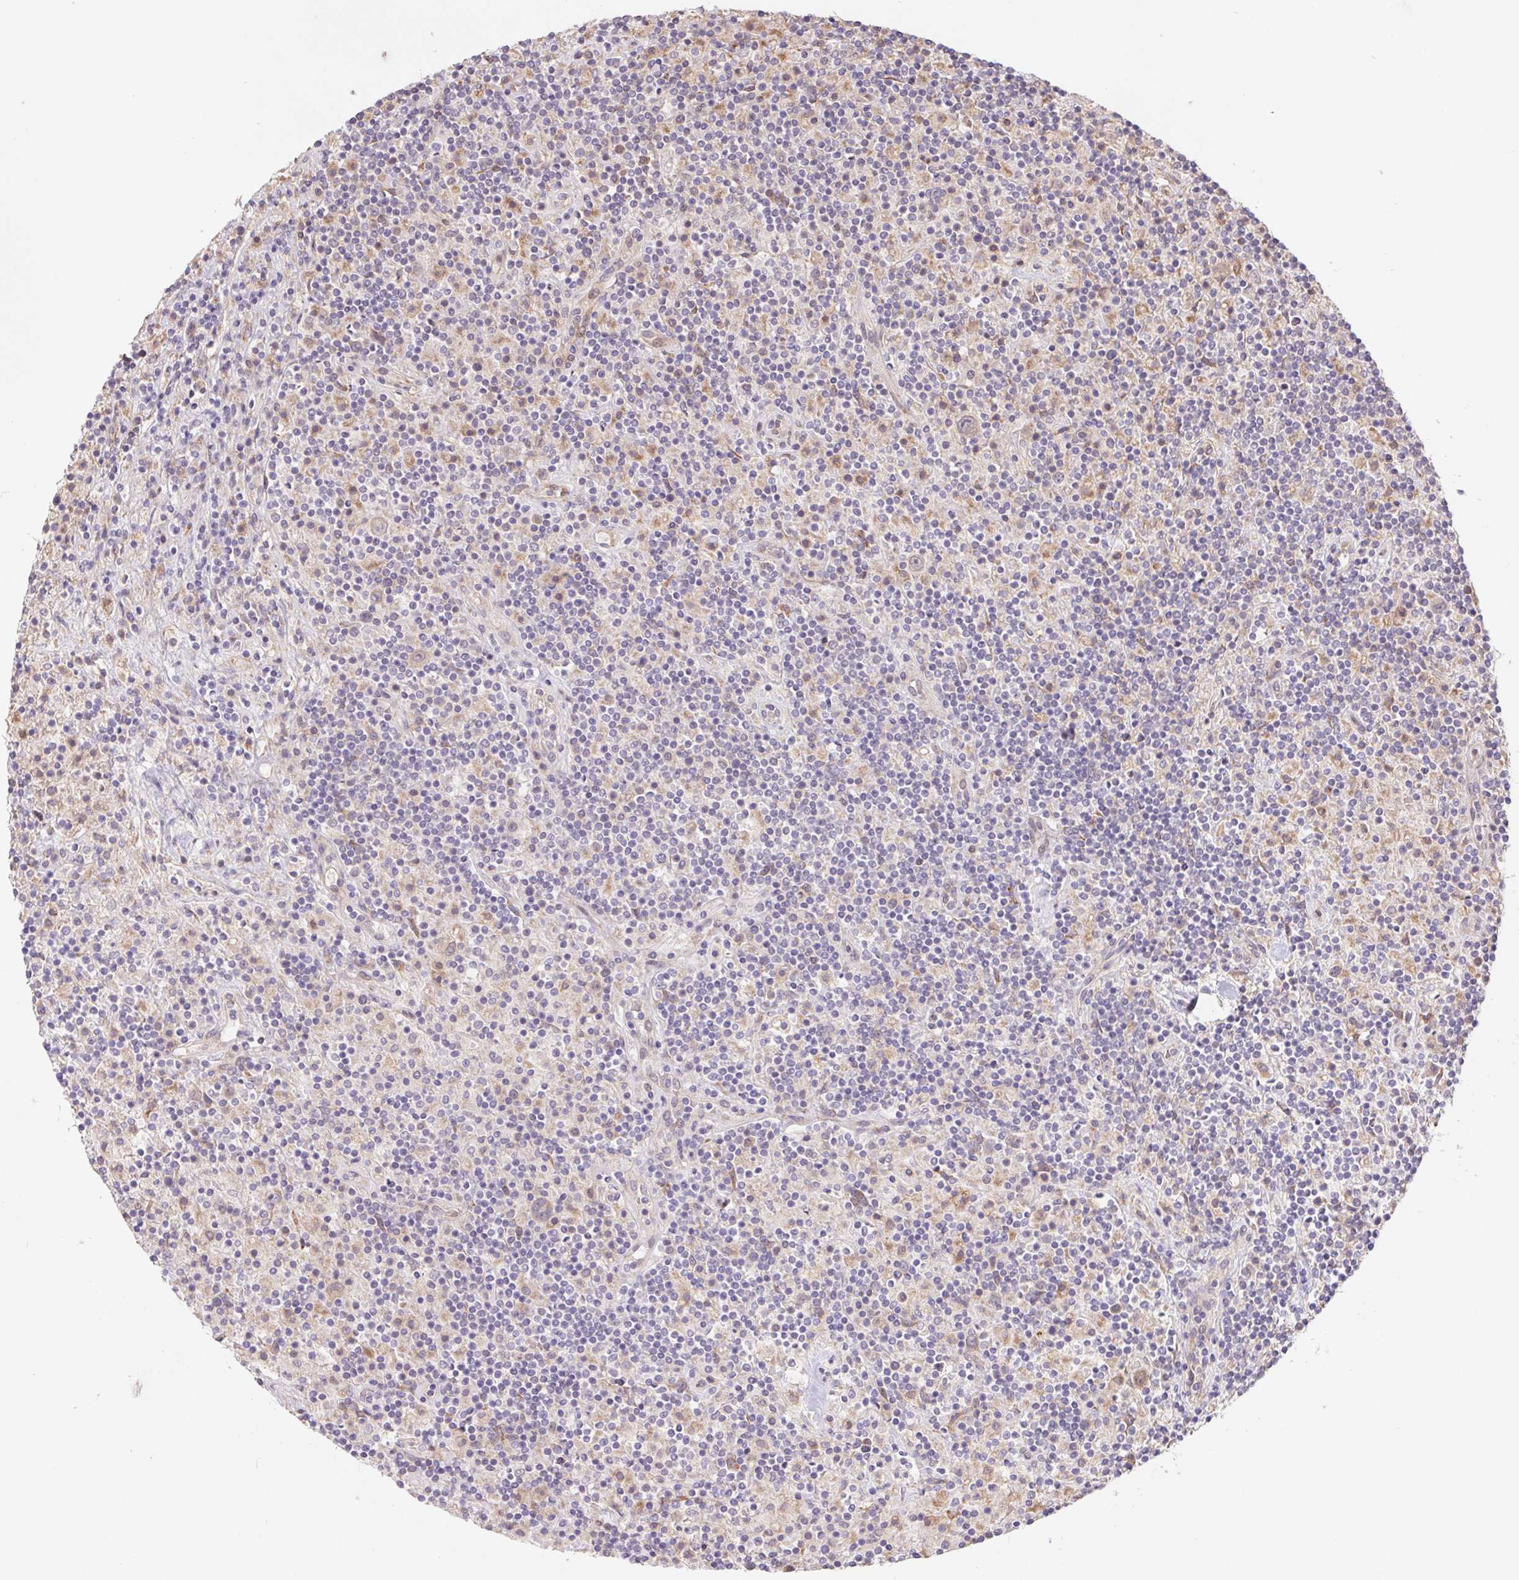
{"staining": {"intensity": "negative", "quantity": "none", "location": "none"}, "tissue": "lymphoma", "cell_type": "Tumor cells", "image_type": "cancer", "snomed": [{"axis": "morphology", "description": "Hodgkin's disease, NOS"}, {"axis": "topography", "description": "Lymph node"}], "caption": "Immunohistochemical staining of lymphoma reveals no significant expression in tumor cells.", "gene": "RRM1", "patient": {"sex": "male", "age": 70}}